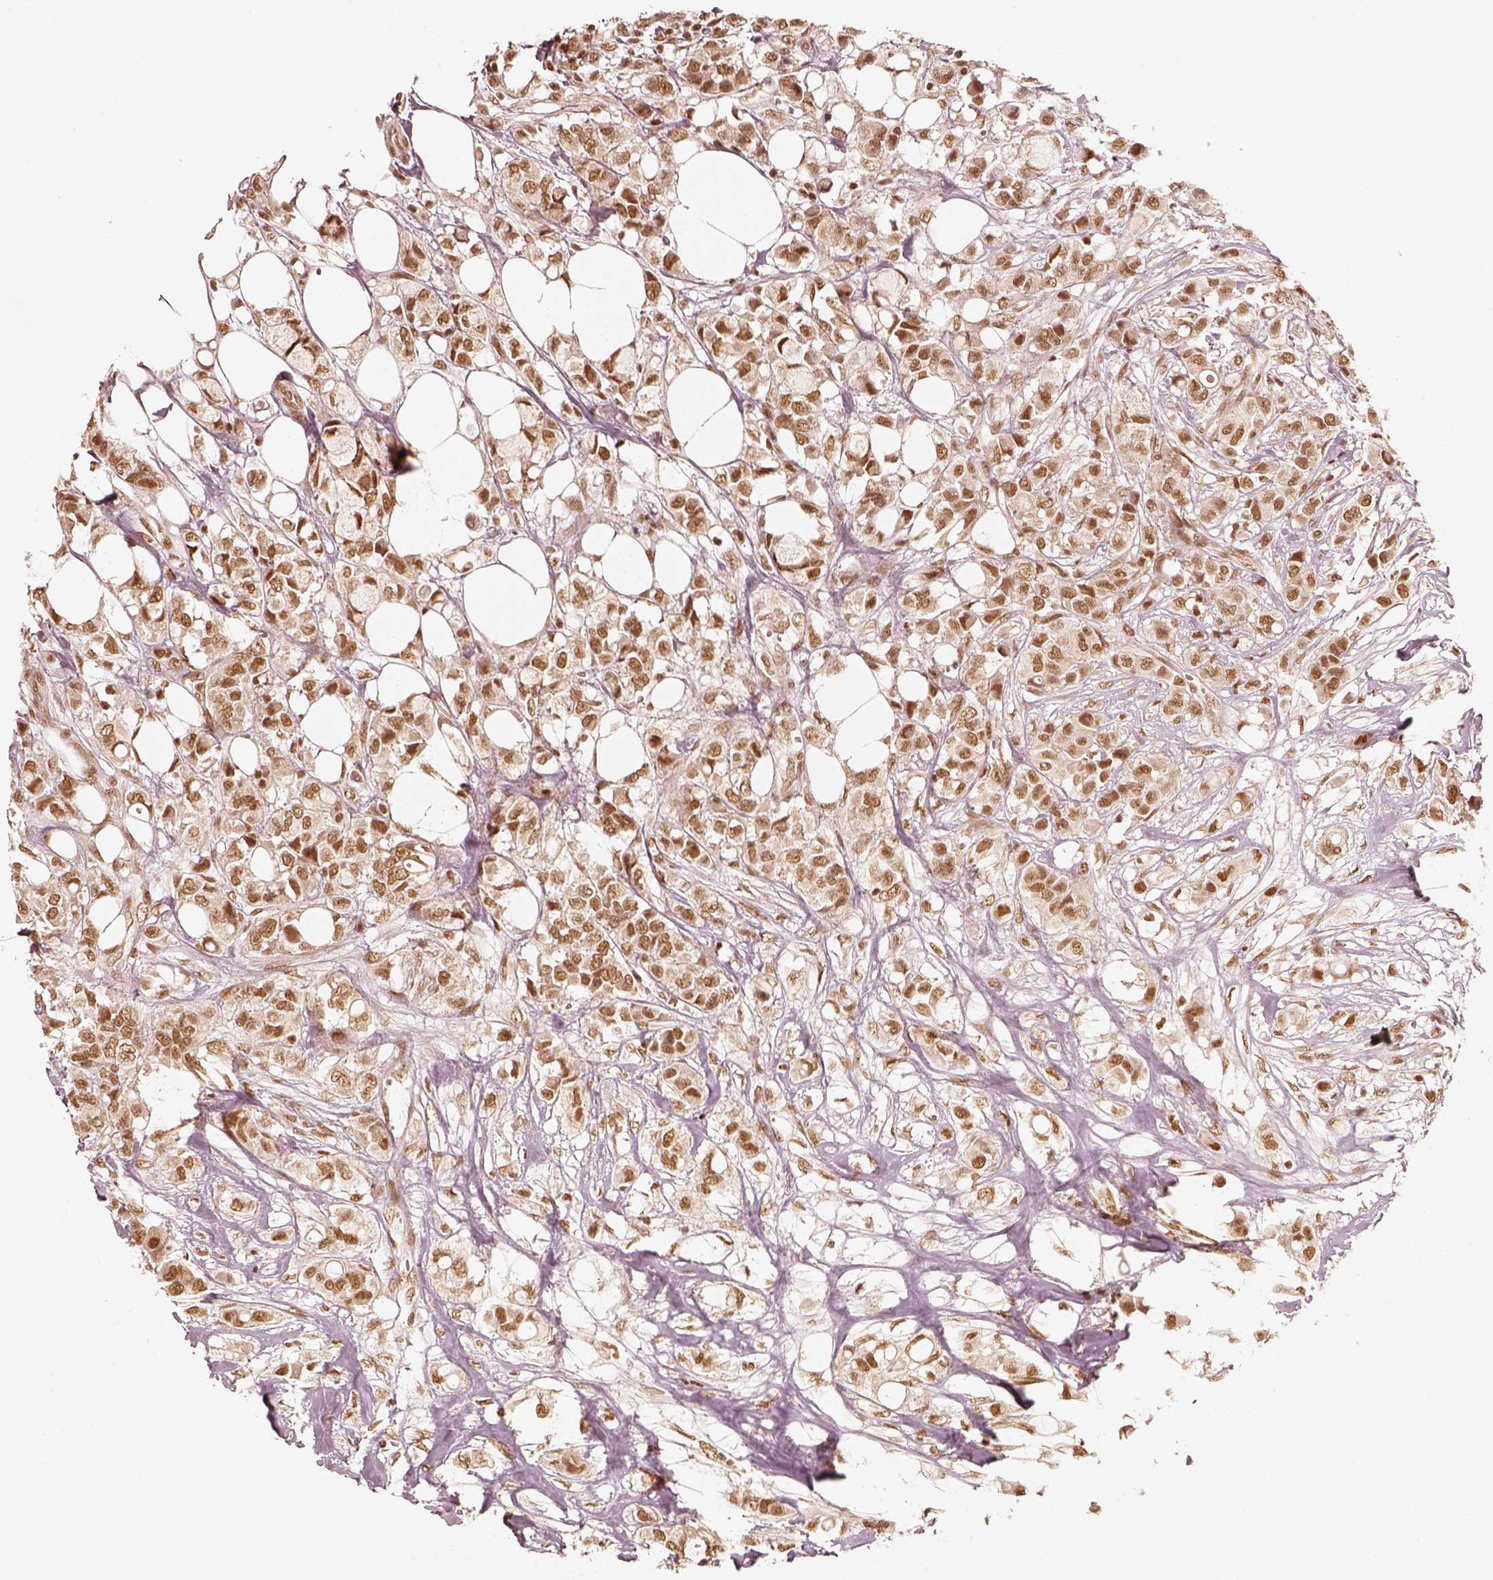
{"staining": {"intensity": "strong", "quantity": ">75%", "location": "nuclear"}, "tissue": "breast cancer", "cell_type": "Tumor cells", "image_type": "cancer", "snomed": [{"axis": "morphology", "description": "Duct carcinoma"}, {"axis": "topography", "description": "Breast"}], "caption": "Intraductal carcinoma (breast) was stained to show a protein in brown. There is high levels of strong nuclear positivity in about >75% of tumor cells. The staining was performed using DAB, with brown indicating positive protein expression. Nuclei are stained blue with hematoxylin.", "gene": "GMEB2", "patient": {"sex": "female", "age": 85}}